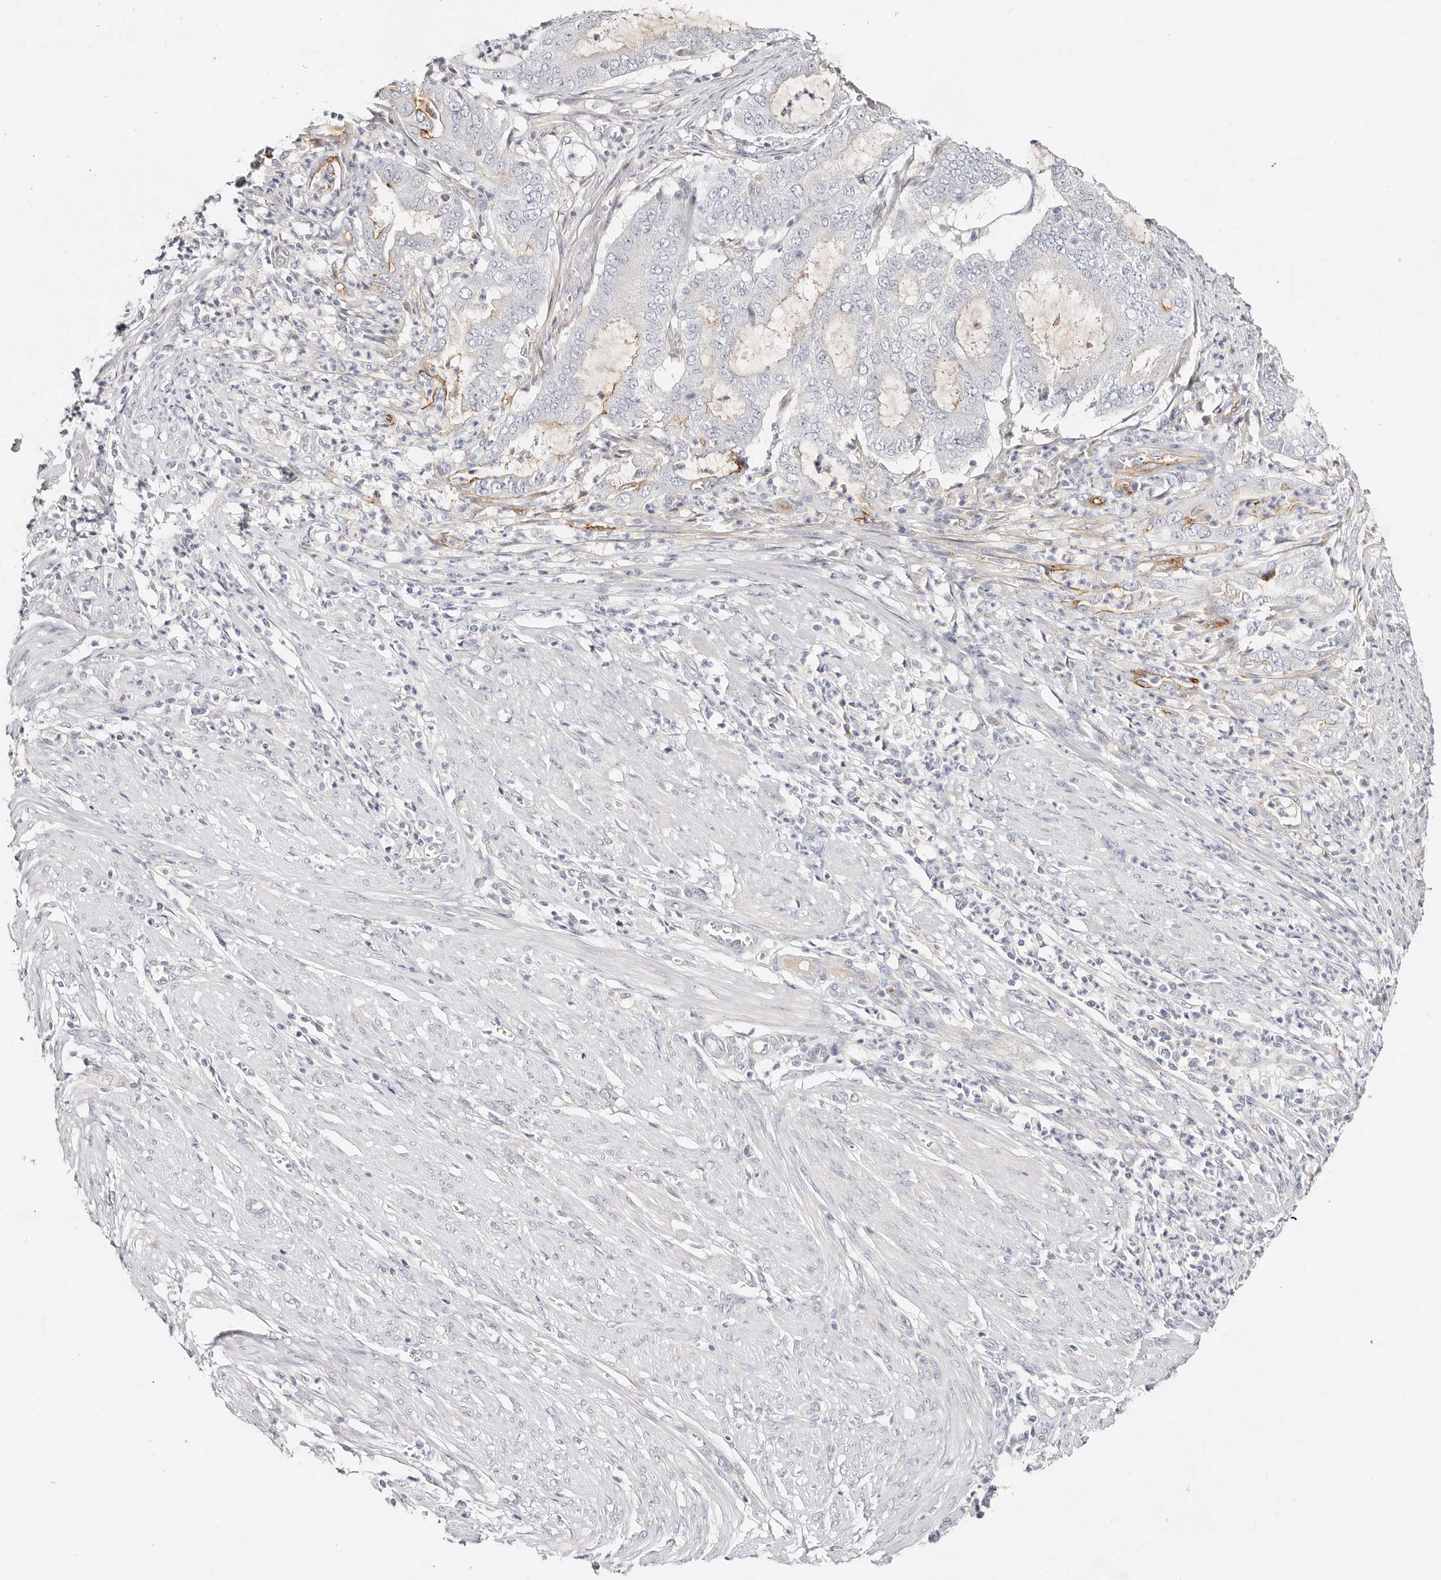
{"staining": {"intensity": "negative", "quantity": "none", "location": "none"}, "tissue": "endometrial cancer", "cell_type": "Tumor cells", "image_type": "cancer", "snomed": [{"axis": "morphology", "description": "Adenocarcinoma, NOS"}, {"axis": "topography", "description": "Endometrium"}], "caption": "Endometrial adenocarcinoma was stained to show a protein in brown. There is no significant expression in tumor cells.", "gene": "DNASE1", "patient": {"sex": "female", "age": 51}}